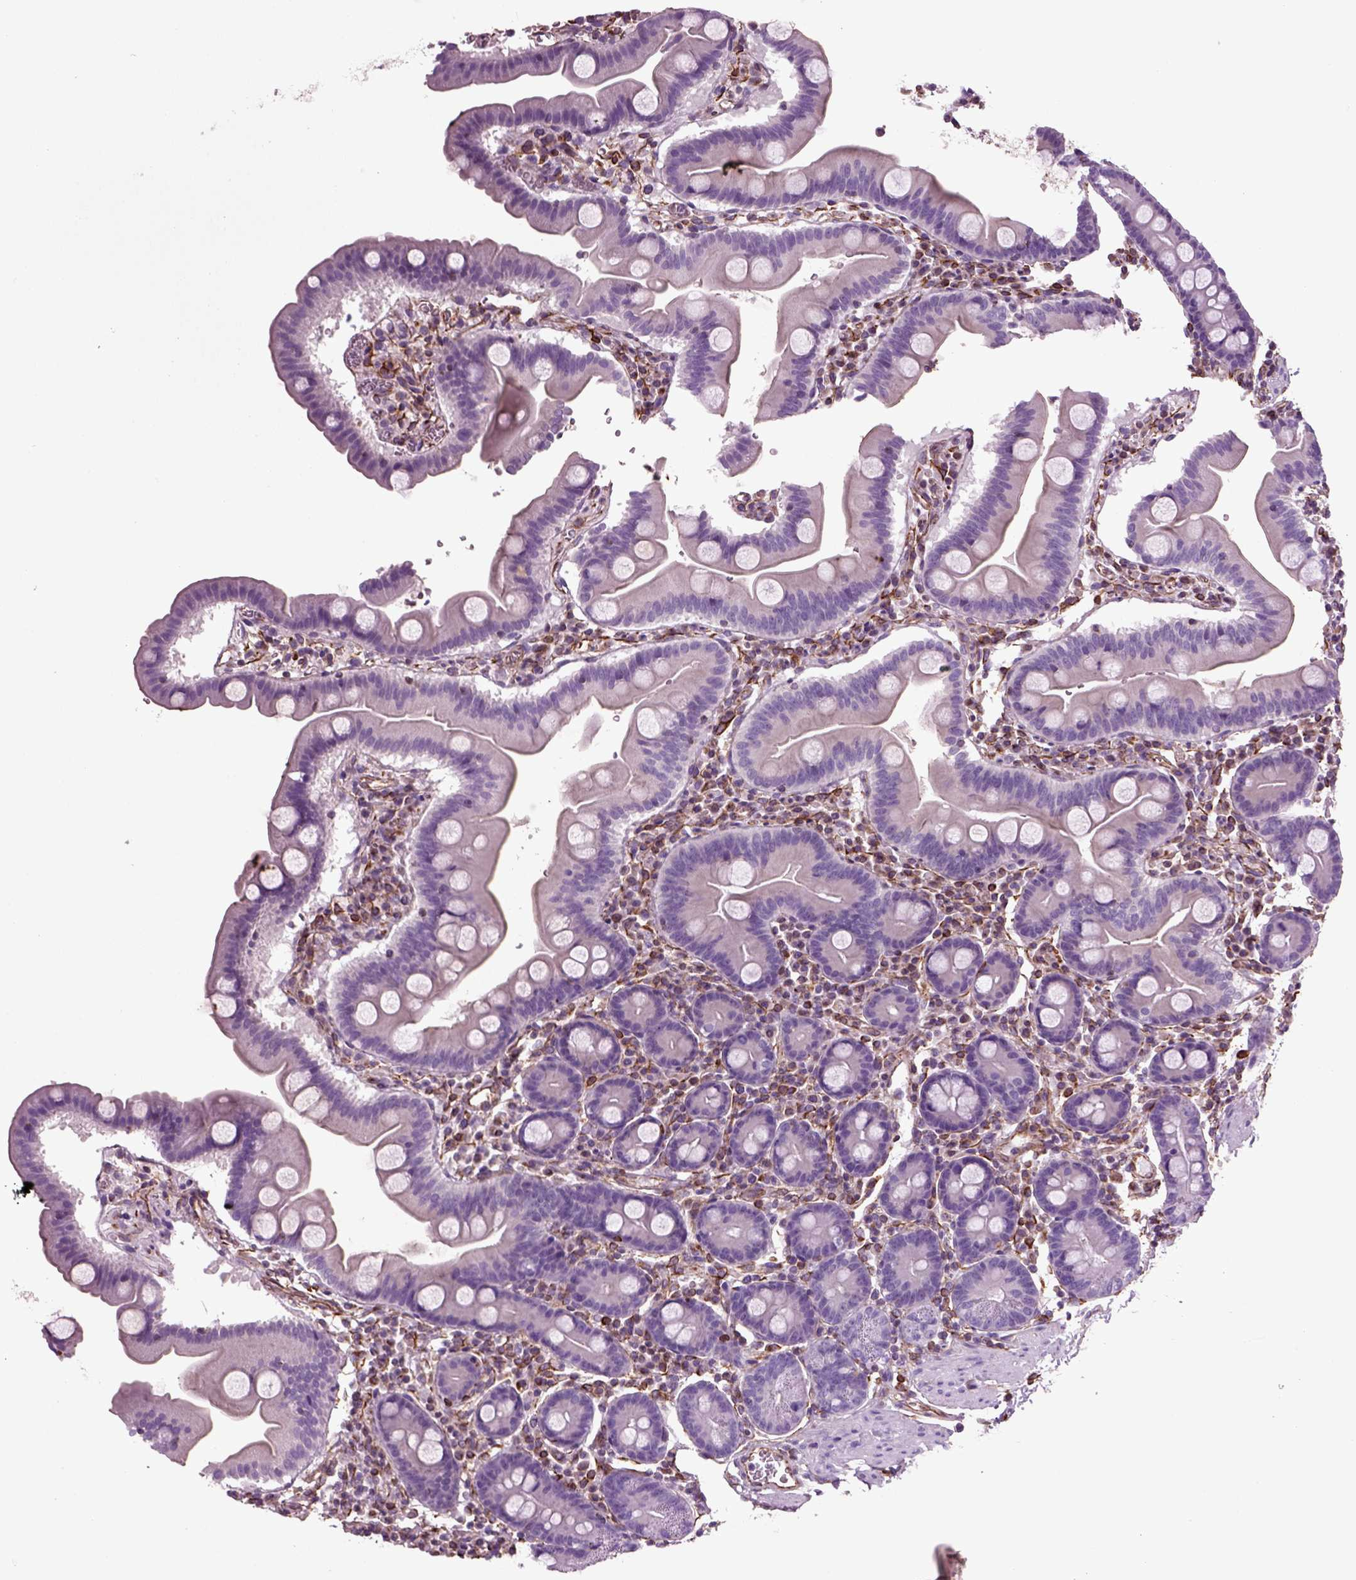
{"staining": {"intensity": "negative", "quantity": "none", "location": "none"}, "tissue": "duodenum", "cell_type": "Glandular cells", "image_type": "normal", "snomed": [{"axis": "morphology", "description": "Normal tissue, NOS"}, {"axis": "topography", "description": "Duodenum"}], "caption": "Immunohistochemistry (IHC) of normal human duodenum demonstrates no positivity in glandular cells.", "gene": "ACER3", "patient": {"sex": "male", "age": 59}}